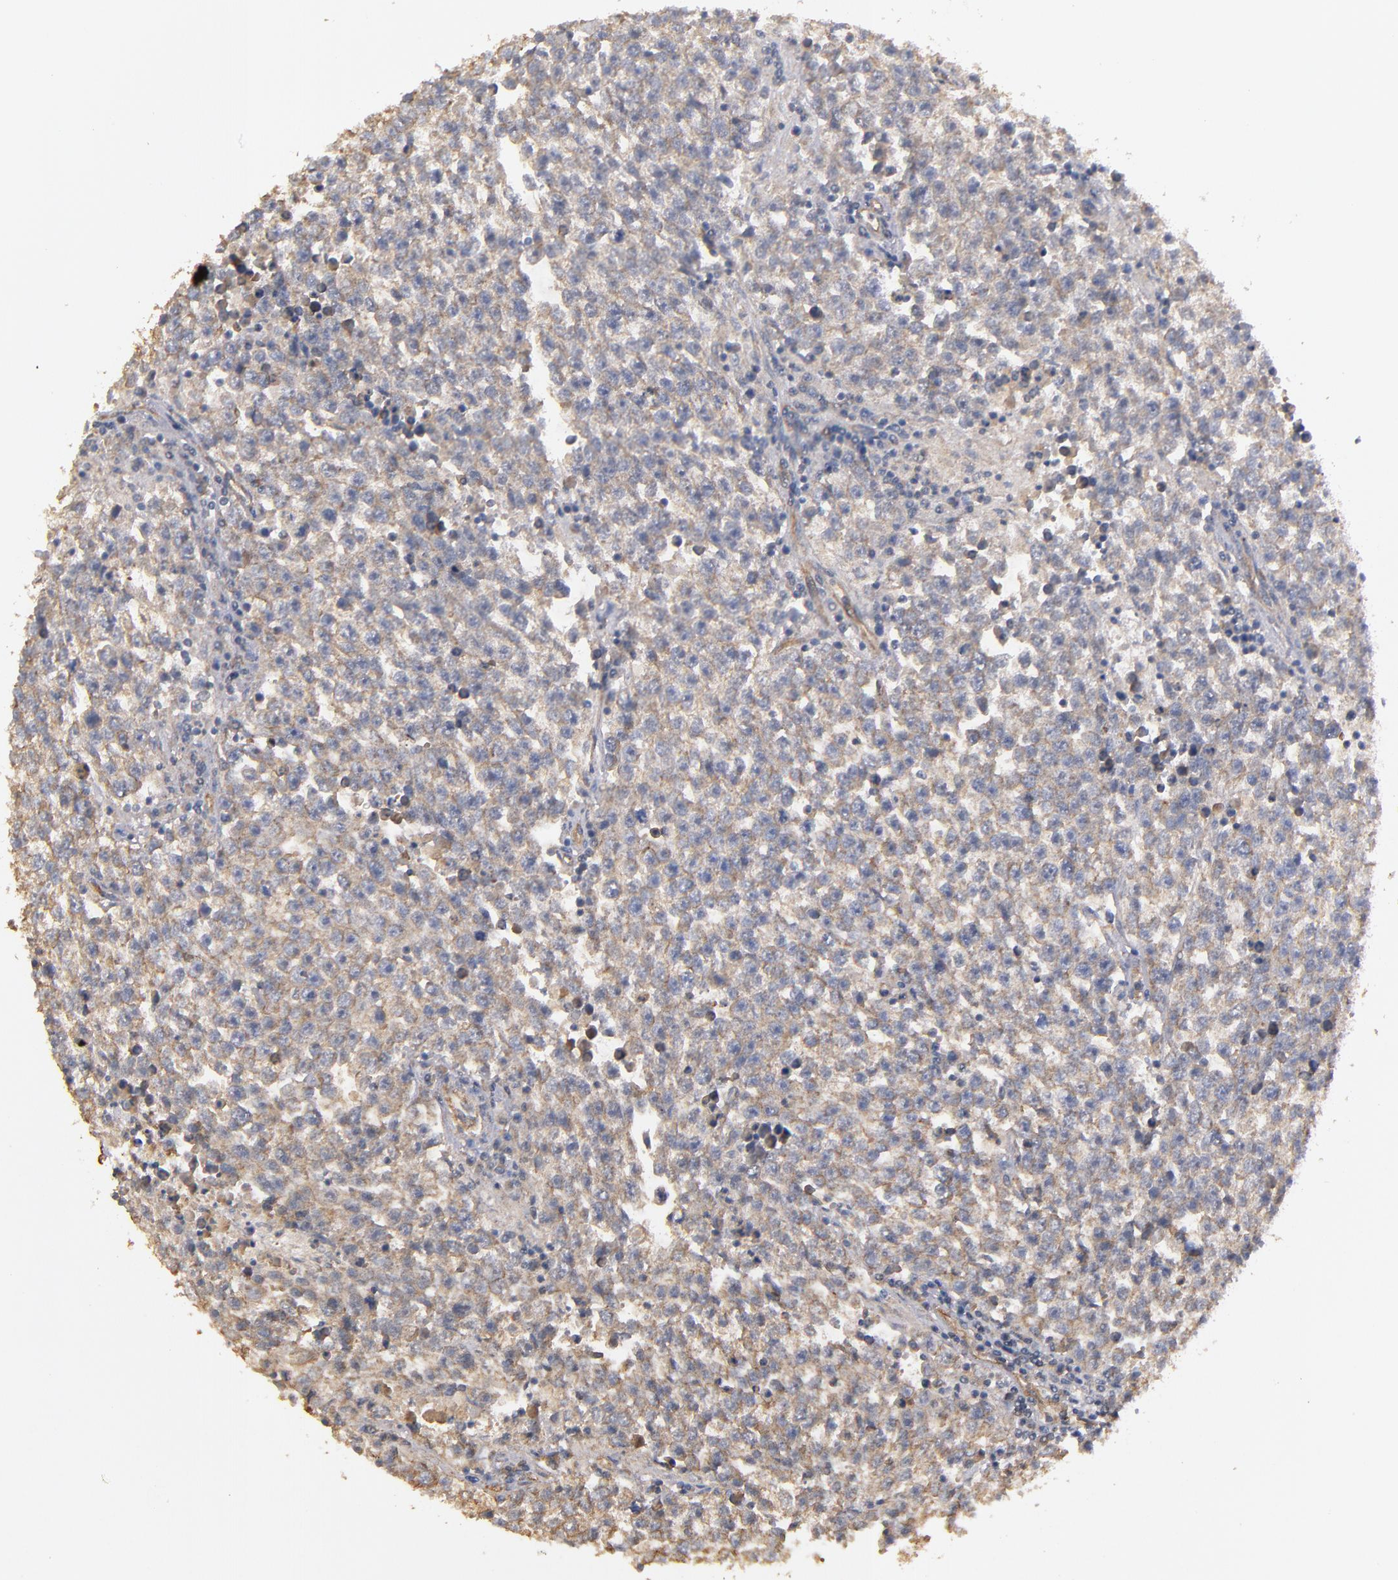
{"staining": {"intensity": "weak", "quantity": ">75%", "location": "cytoplasmic/membranous"}, "tissue": "testis cancer", "cell_type": "Tumor cells", "image_type": "cancer", "snomed": [{"axis": "morphology", "description": "Seminoma, NOS"}, {"axis": "topography", "description": "Testis"}], "caption": "Immunohistochemical staining of testis cancer (seminoma) exhibits low levels of weak cytoplasmic/membranous protein expression in about >75% of tumor cells.", "gene": "DMD", "patient": {"sex": "male", "age": 36}}